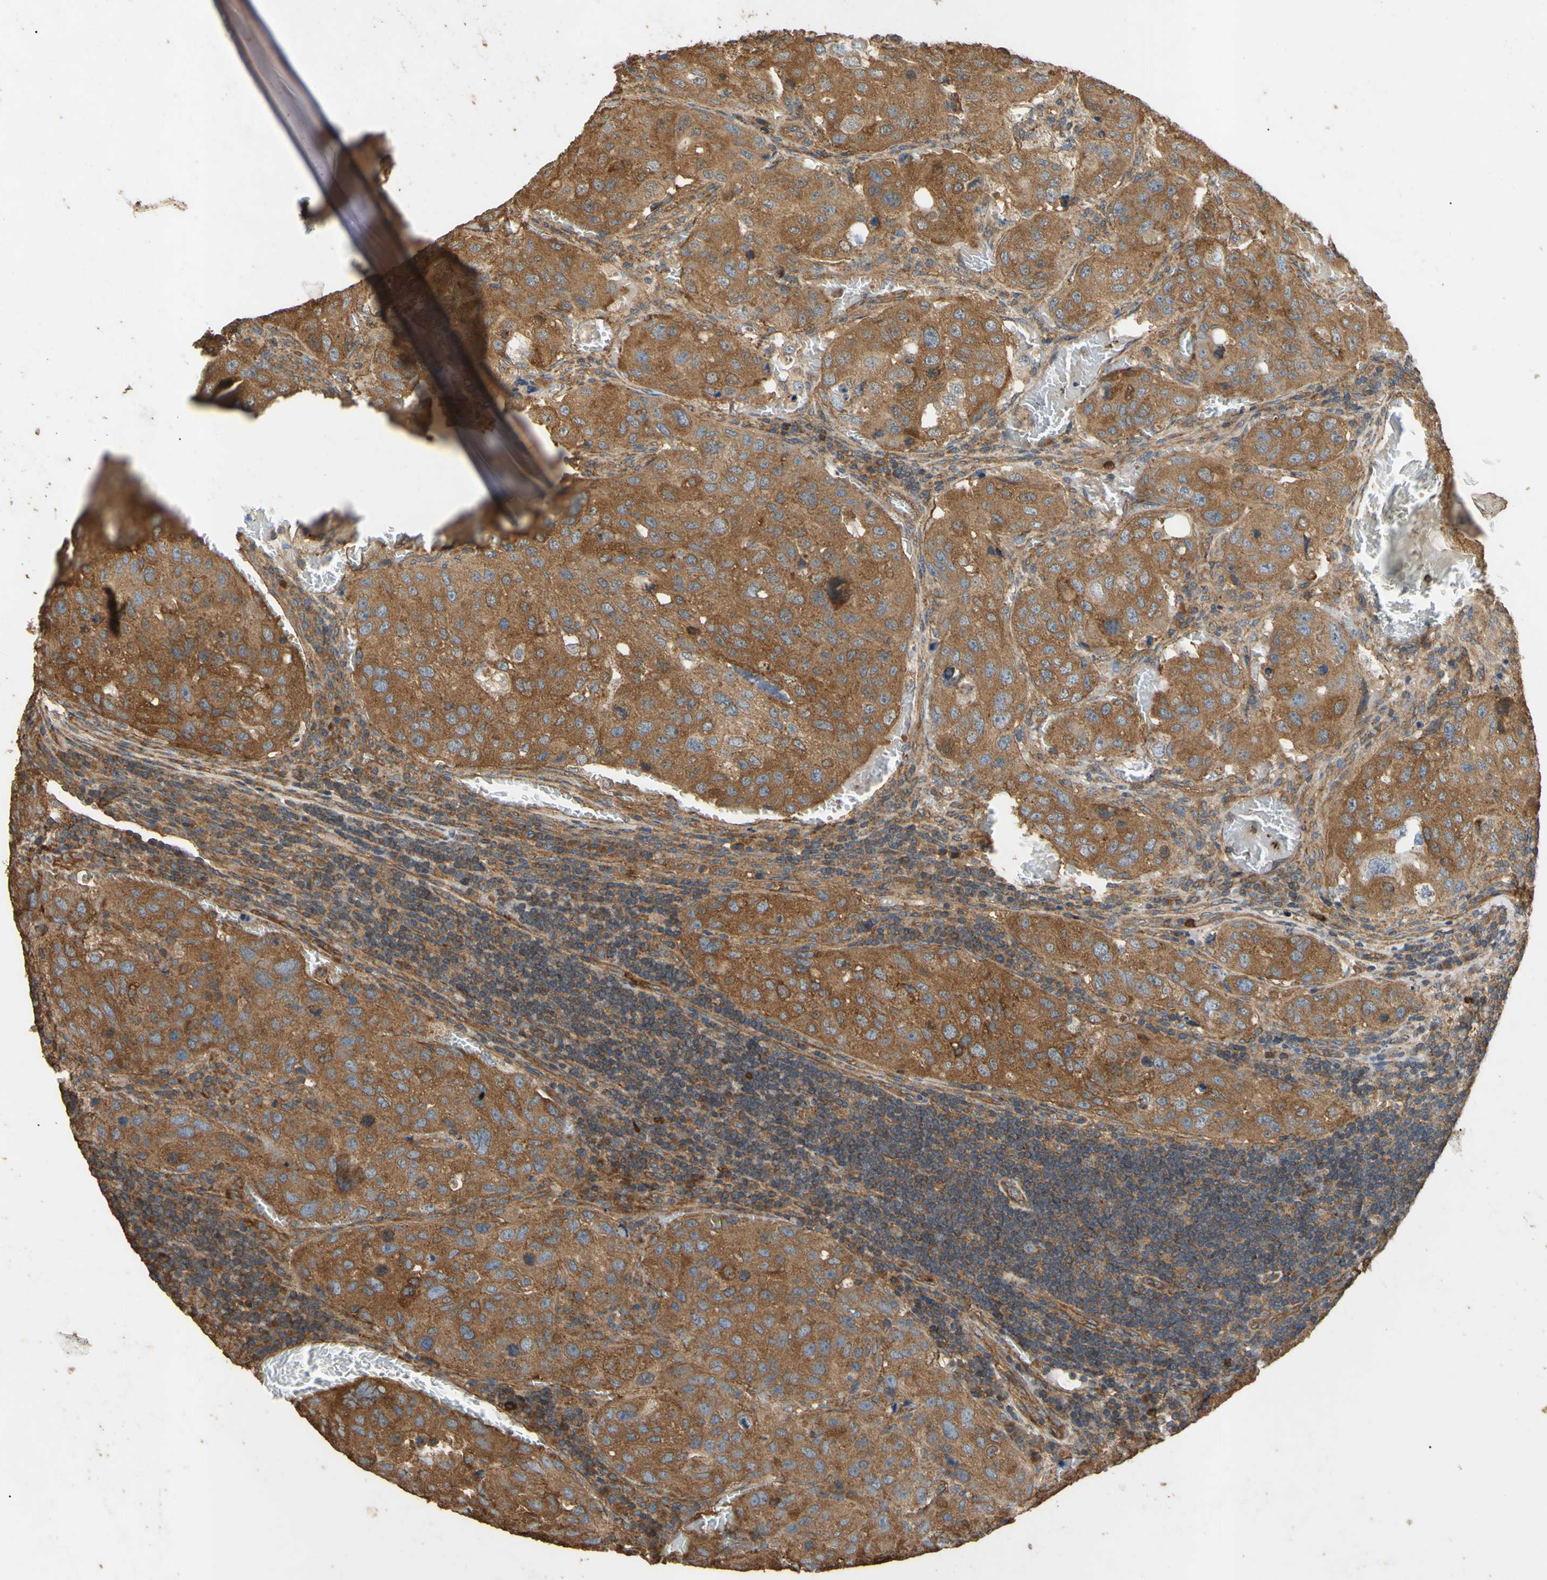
{"staining": {"intensity": "moderate", "quantity": ">75%", "location": "cytoplasmic/membranous"}, "tissue": "urothelial cancer", "cell_type": "Tumor cells", "image_type": "cancer", "snomed": [{"axis": "morphology", "description": "Urothelial carcinoma, High grade"}, {"axis": "topography", "description": "Lymph node"}, {"axis": "topography", "description": "Urinary bladder"}], "caption": "The image shows staining of urothelial cancer, revealing moderate cytoplasmic/membranous protein staining (brown color) within tumor cells.", "gene": "CTTN", "patient": {"sex": "male", "age": 51}}